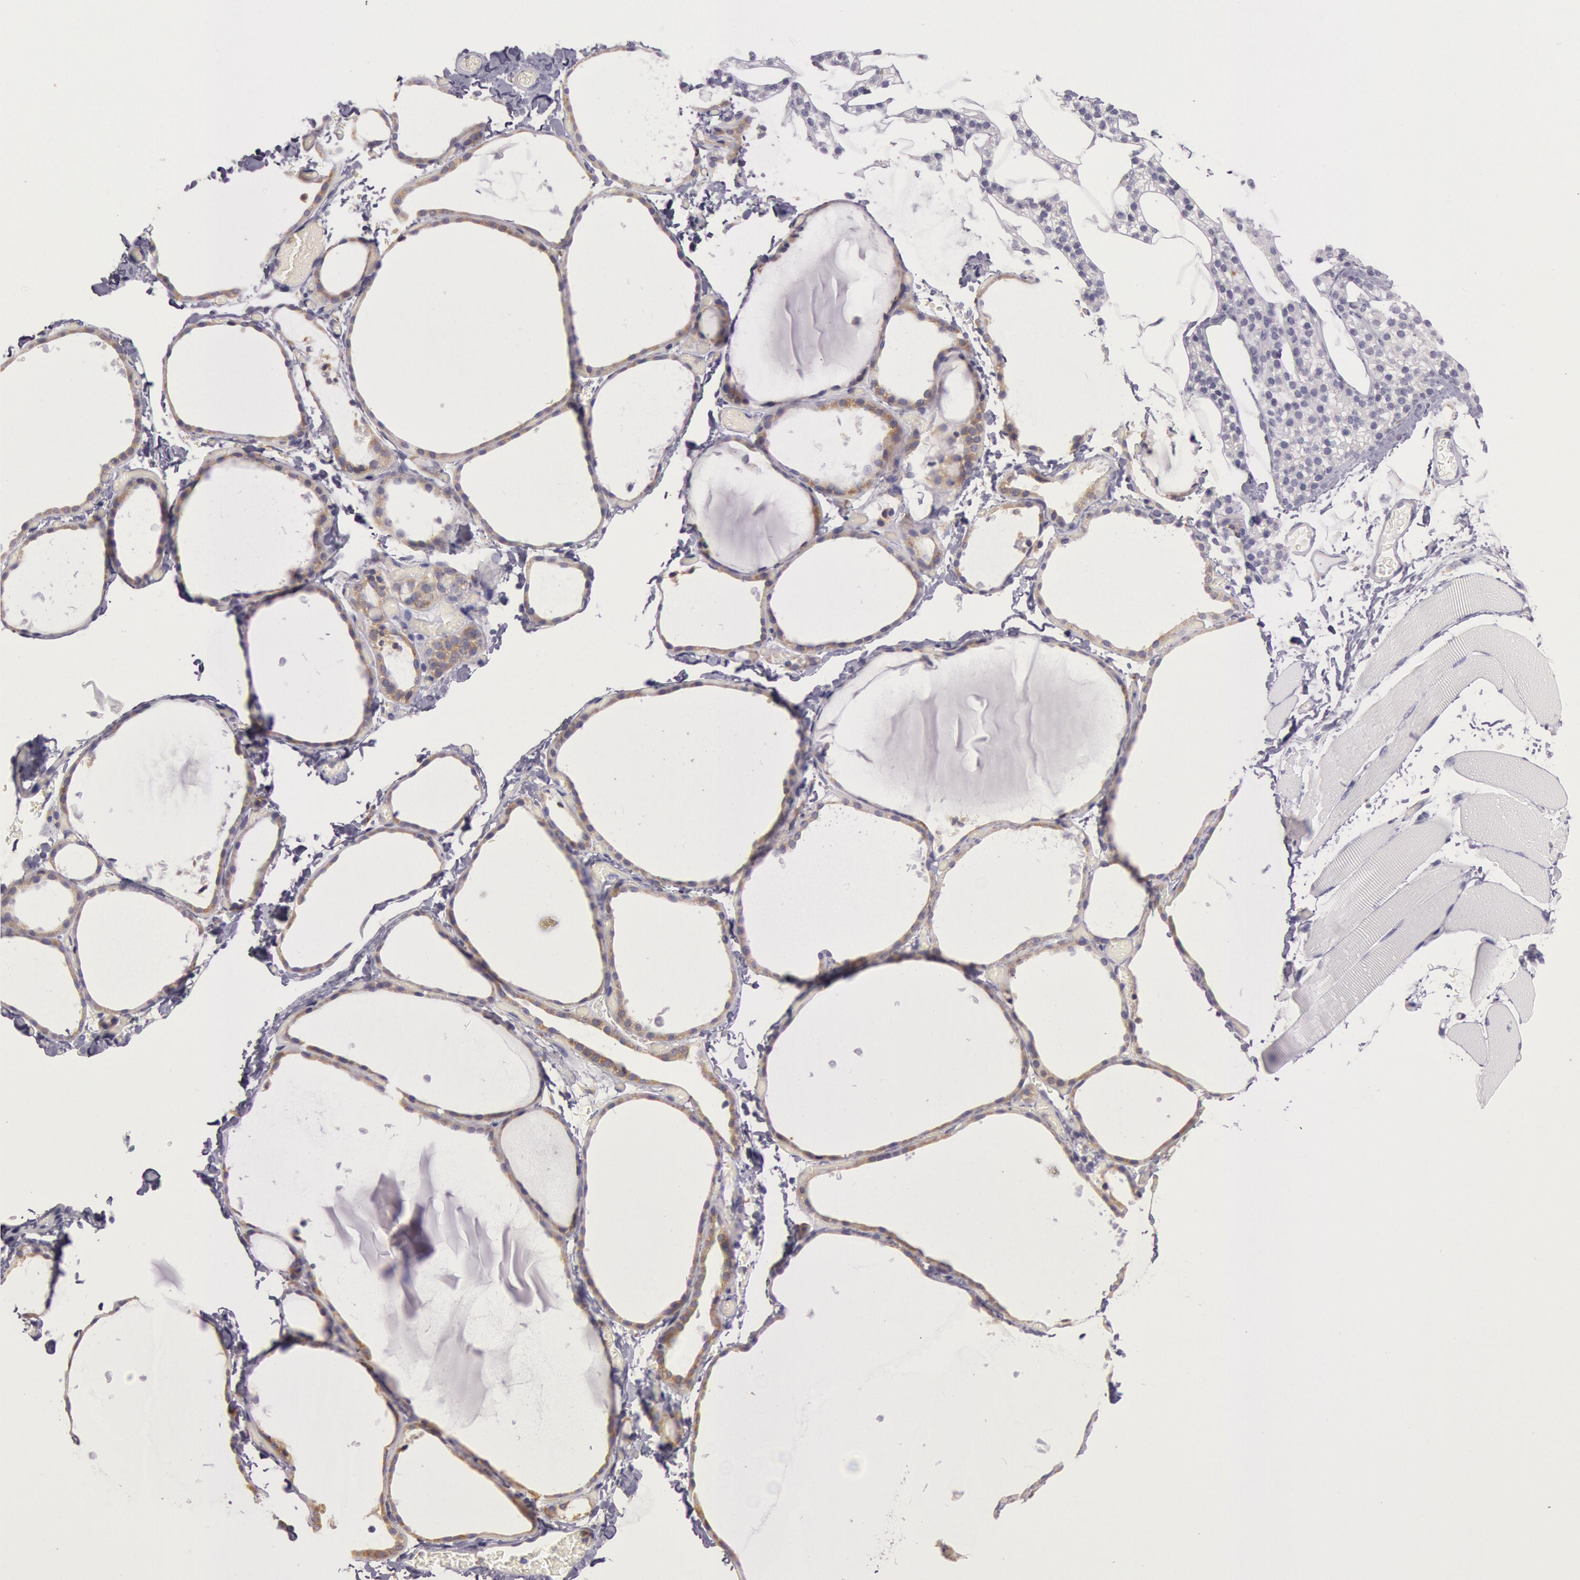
{"staining": {"intensity": "negative", "quantity": "none", "location": "none"}, "tissue": "thyroid gland", "cell_type": "Glandular cells", "image_type": "normal", "snomed": [{"axis": "morphology", "description": "Normal tissue, NOS"}, {"axis": "topography", "description": "Thyroid gland"}], "caption": "An IHC micrograph of normal thyroid gland is shown. There is no staining in glandular cells of thyroid gland.", "gene": "CIDEB", "patient": {"sex": "female", "age": 22}}